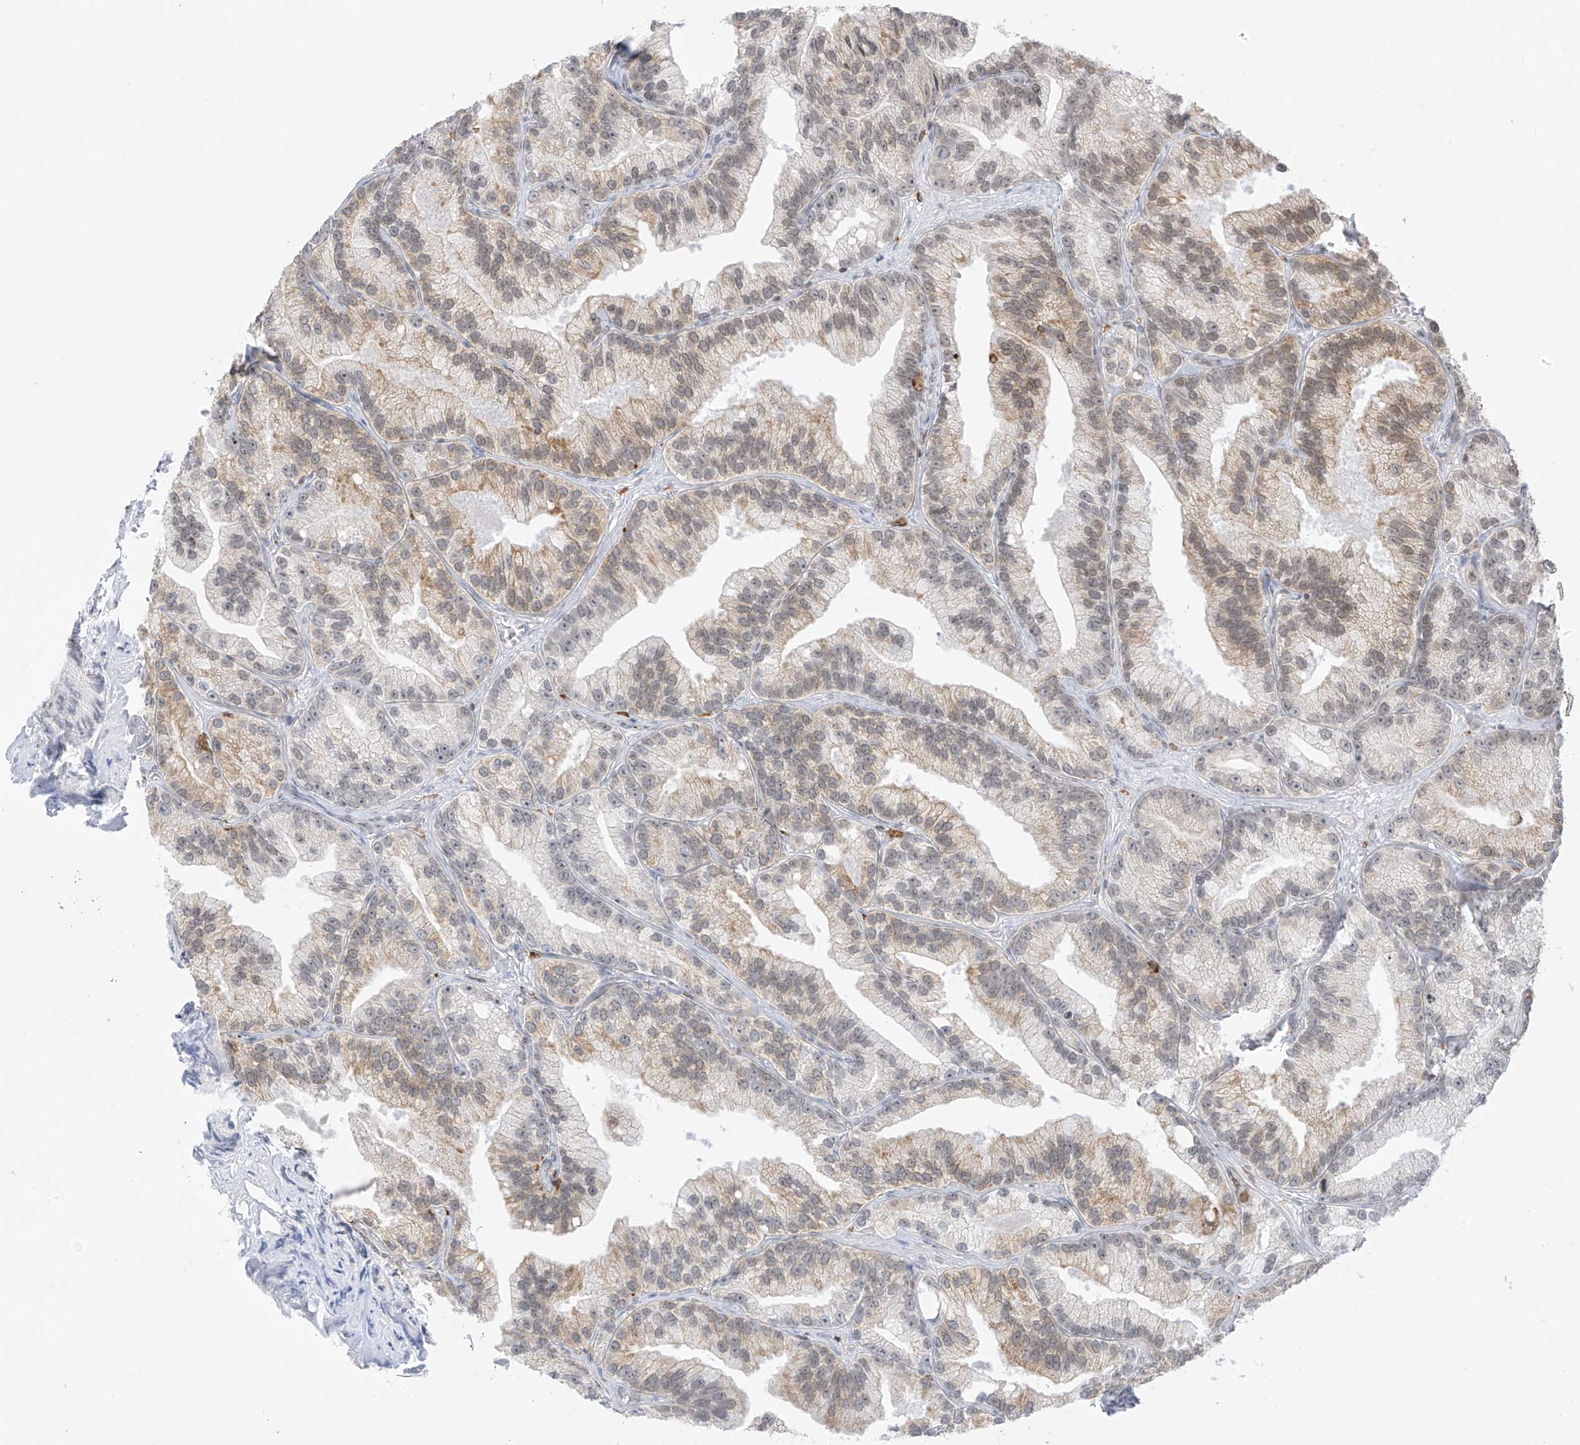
{"staining": {"intensity": "weak", "quantity": "25%-75%", "location": "cytoplasmic/membranous"}, "tissue": "prostate cancer", "cell_type": "Tumor cells", "image_type": "cancer", "snomed": [{"axis": "morphology", "description": "Adenocarcinoma, Low grade"}, {"axis": "topography", "description": "Prostate"}], "caption": "Immunohistochemistry (IHC) staining of prostate cancer, which displays low levels of weak cytoplasmic/membranous expression in approximately 25%-75% of tumor cells indicating weak cytoplasmic/membranous protein staining. The staining was performed using DAB (3,3'-diaminobenzidine) (brown) for protein detection and nuclei were counterstained in hematoxylin (blue).", "gene": "TBXAS1", "patient": {"sex": "male", "age": 89}}